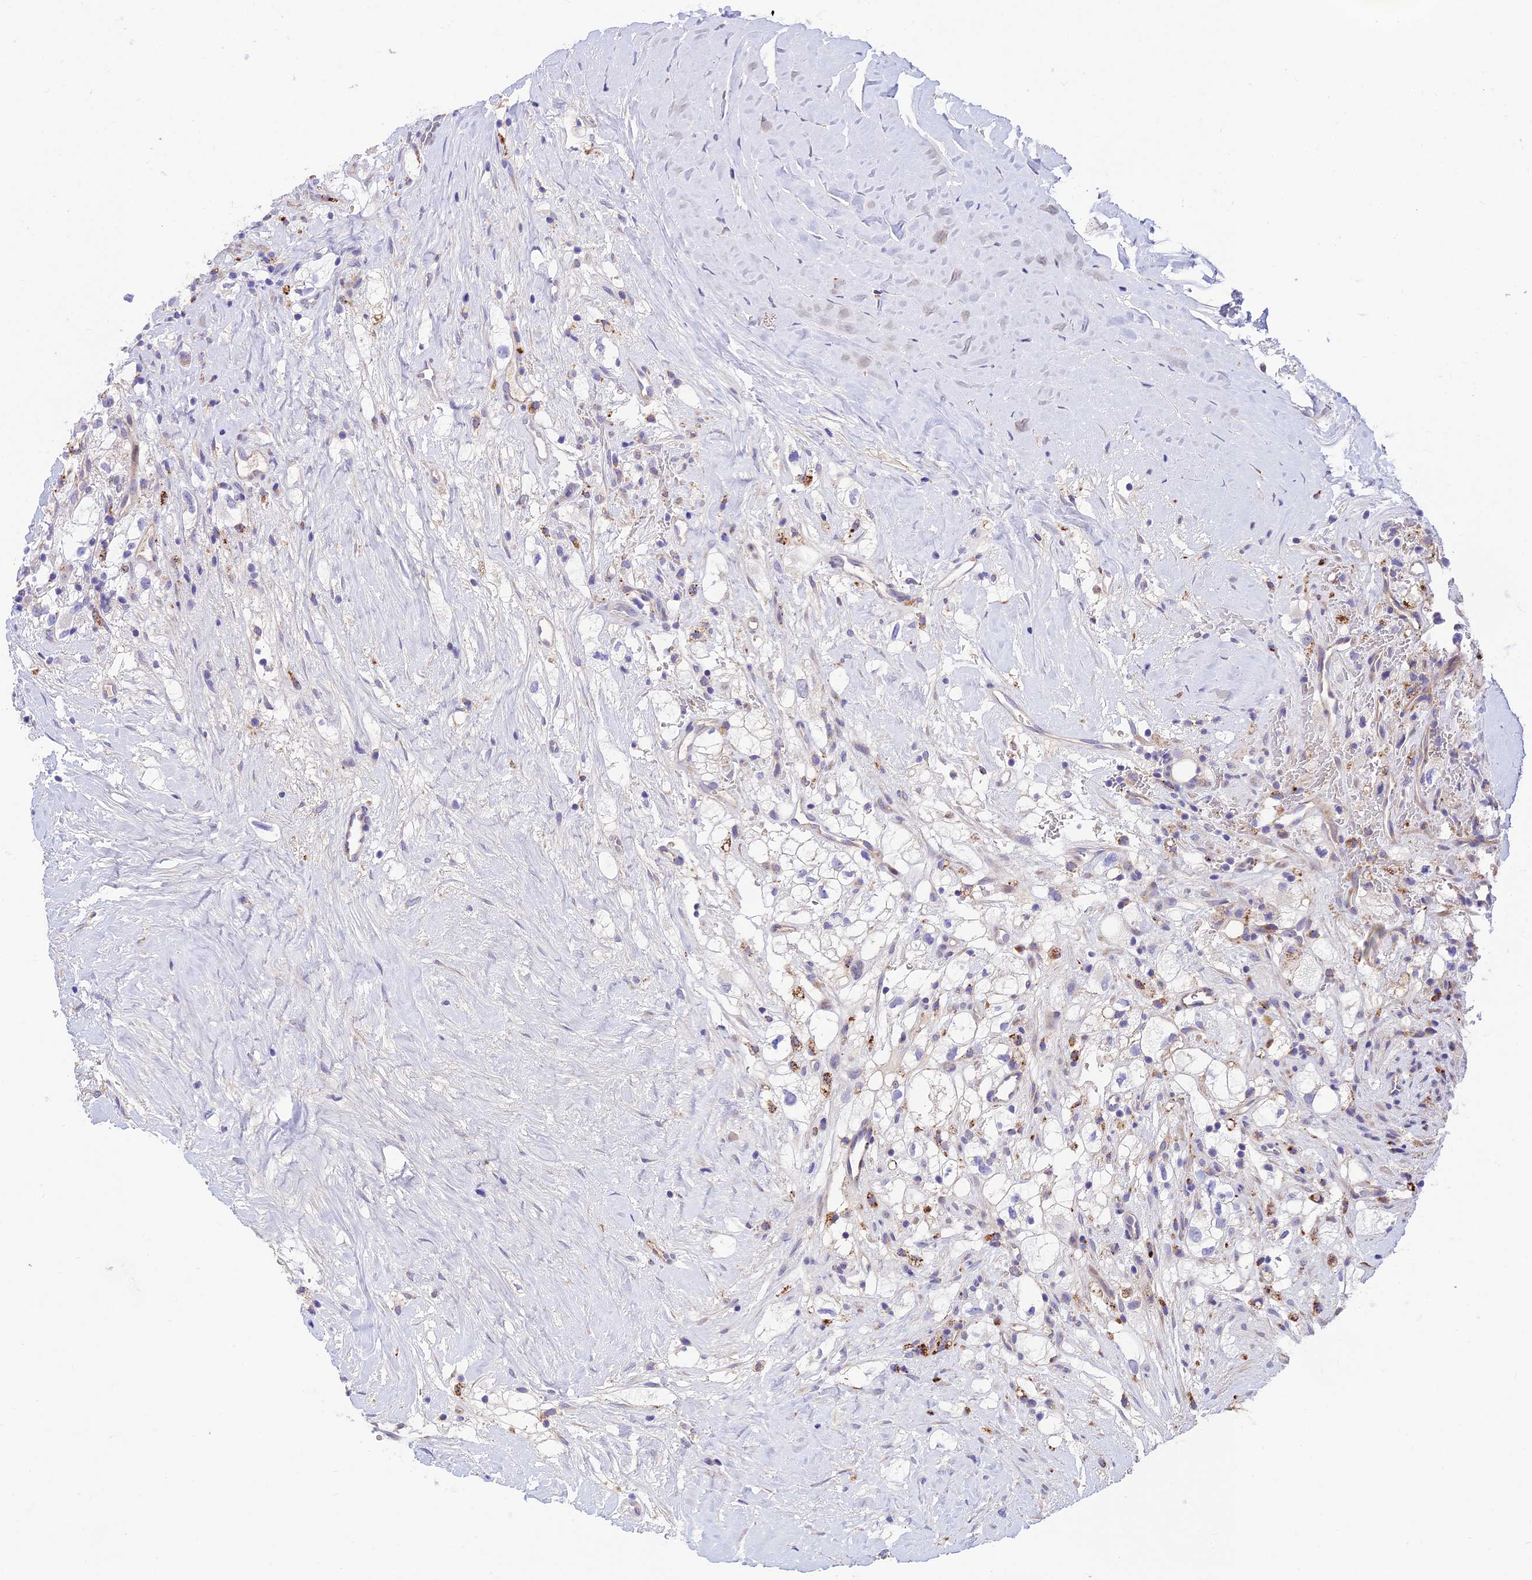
{"staining": {"intensity": "negative", "quantity": "none", "location": "none"}, "tissue": "renal cancer", "cell_type": "Tumor cells", "image_type": "cancer", "snomed": [{"axis": "morphology", "description": "Adenocarcinoma, NOS"}, {"axis": "topography", "description": "Kidney"}], "caption": "Image shows no protein positivity in tumor cells of renal adenocarcinoma tissue.", "gene": "CCDC157", "patient": {"sex": "male", "age": 59}}